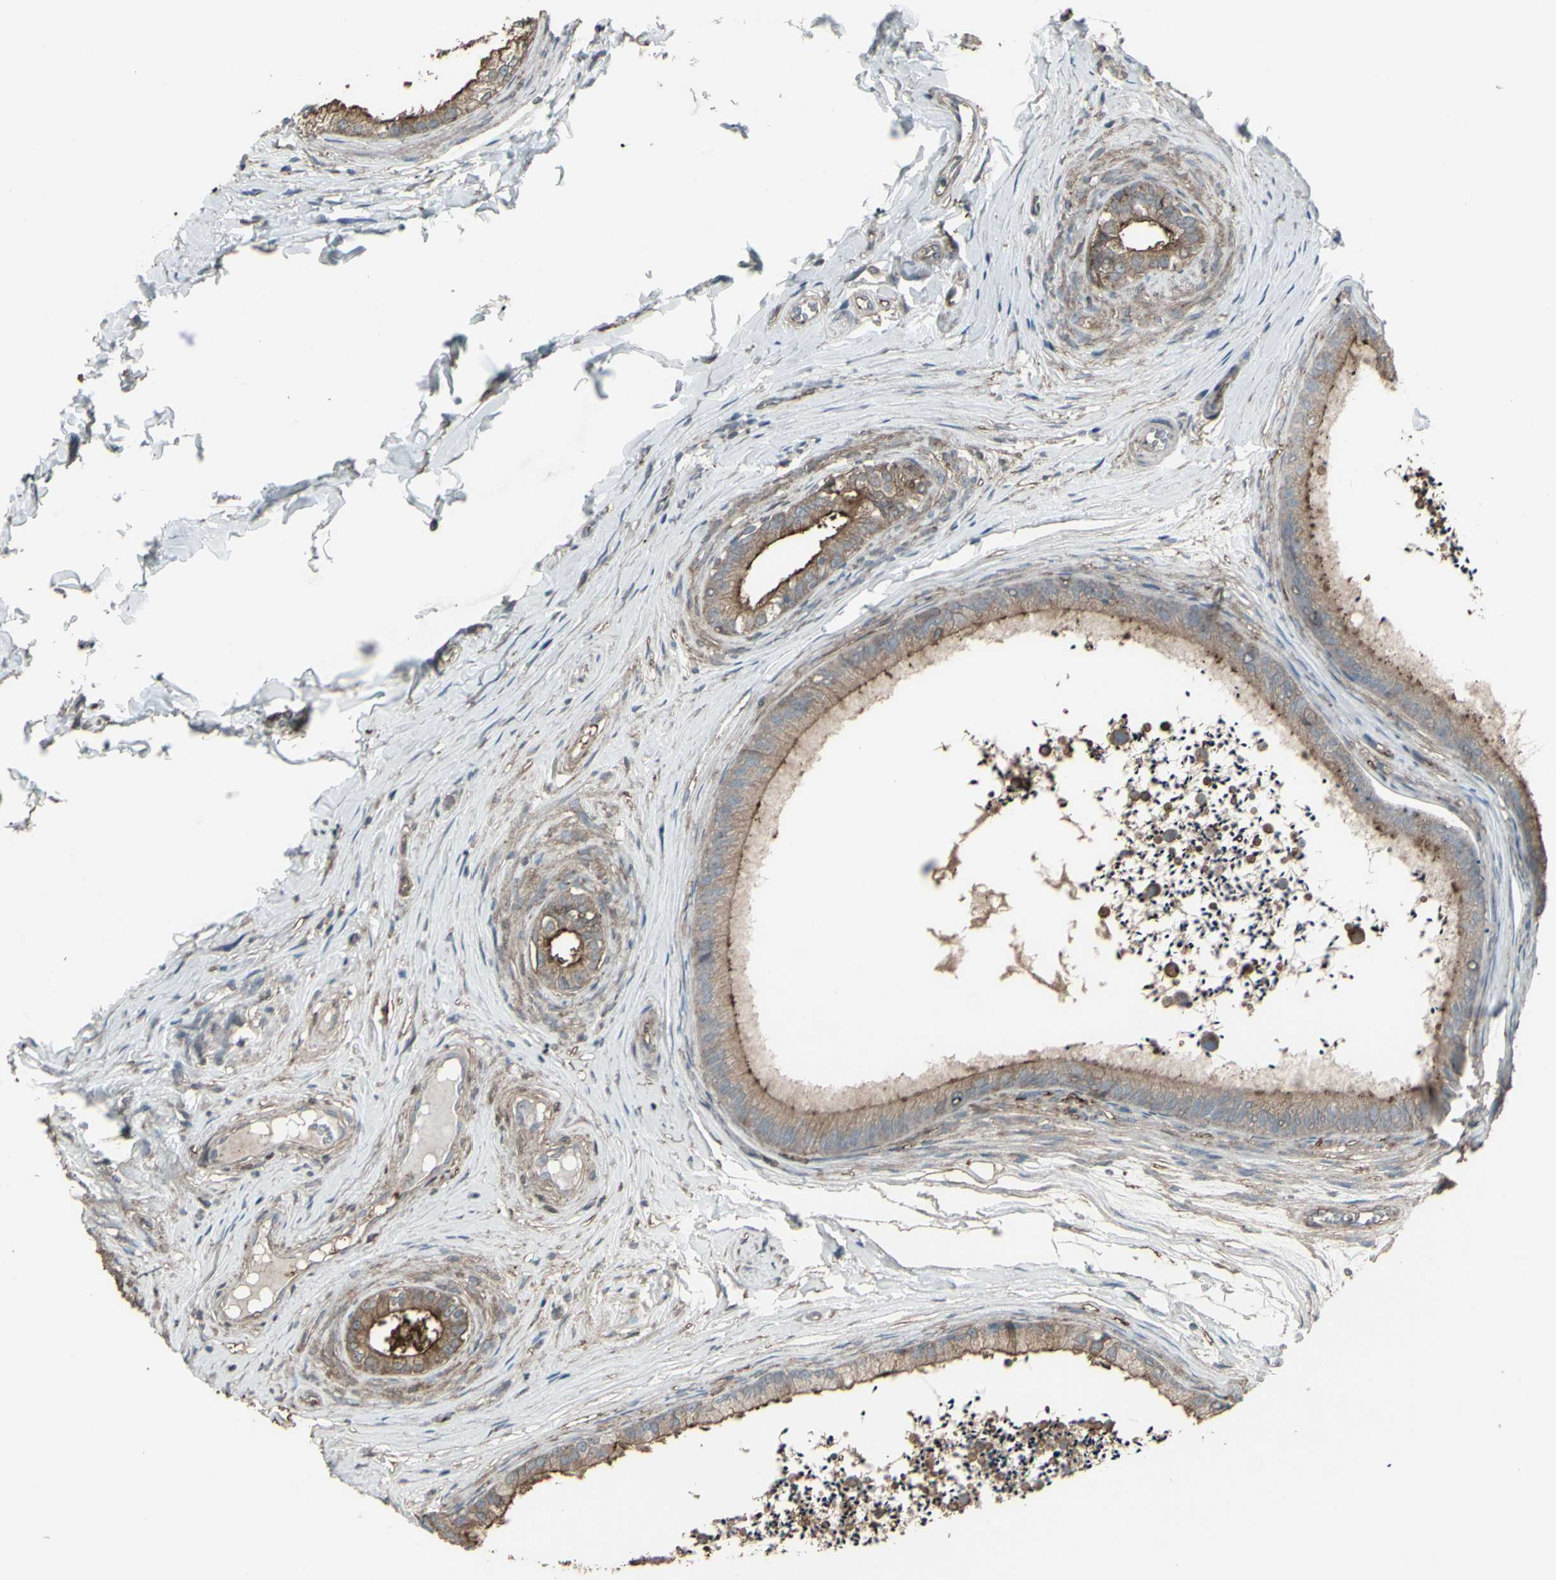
{"staining": {"intensity": "moderate", "quantity": ">75%", "location": "cytoplasmic/membranous"}, "tissue": "epididymis", "cell_type": "Glandular cells", "image_type": "normal", "snomed": [{"axis": "morphology", "description": "Normal tissue, NOS"}, {"axis": "topography", "description": "Epididymis"}], "caption": "An IHC histopathology image of unremarkable tissue is shown. Protein staining in brown shows moderate cytoplasmic/membranous positivity in epididymis within glandular cells. (Brightfield microscopy of DAB IHC at high magnification).", "gene": "SMO", "patient": {"sex": "male", "age": 56}}